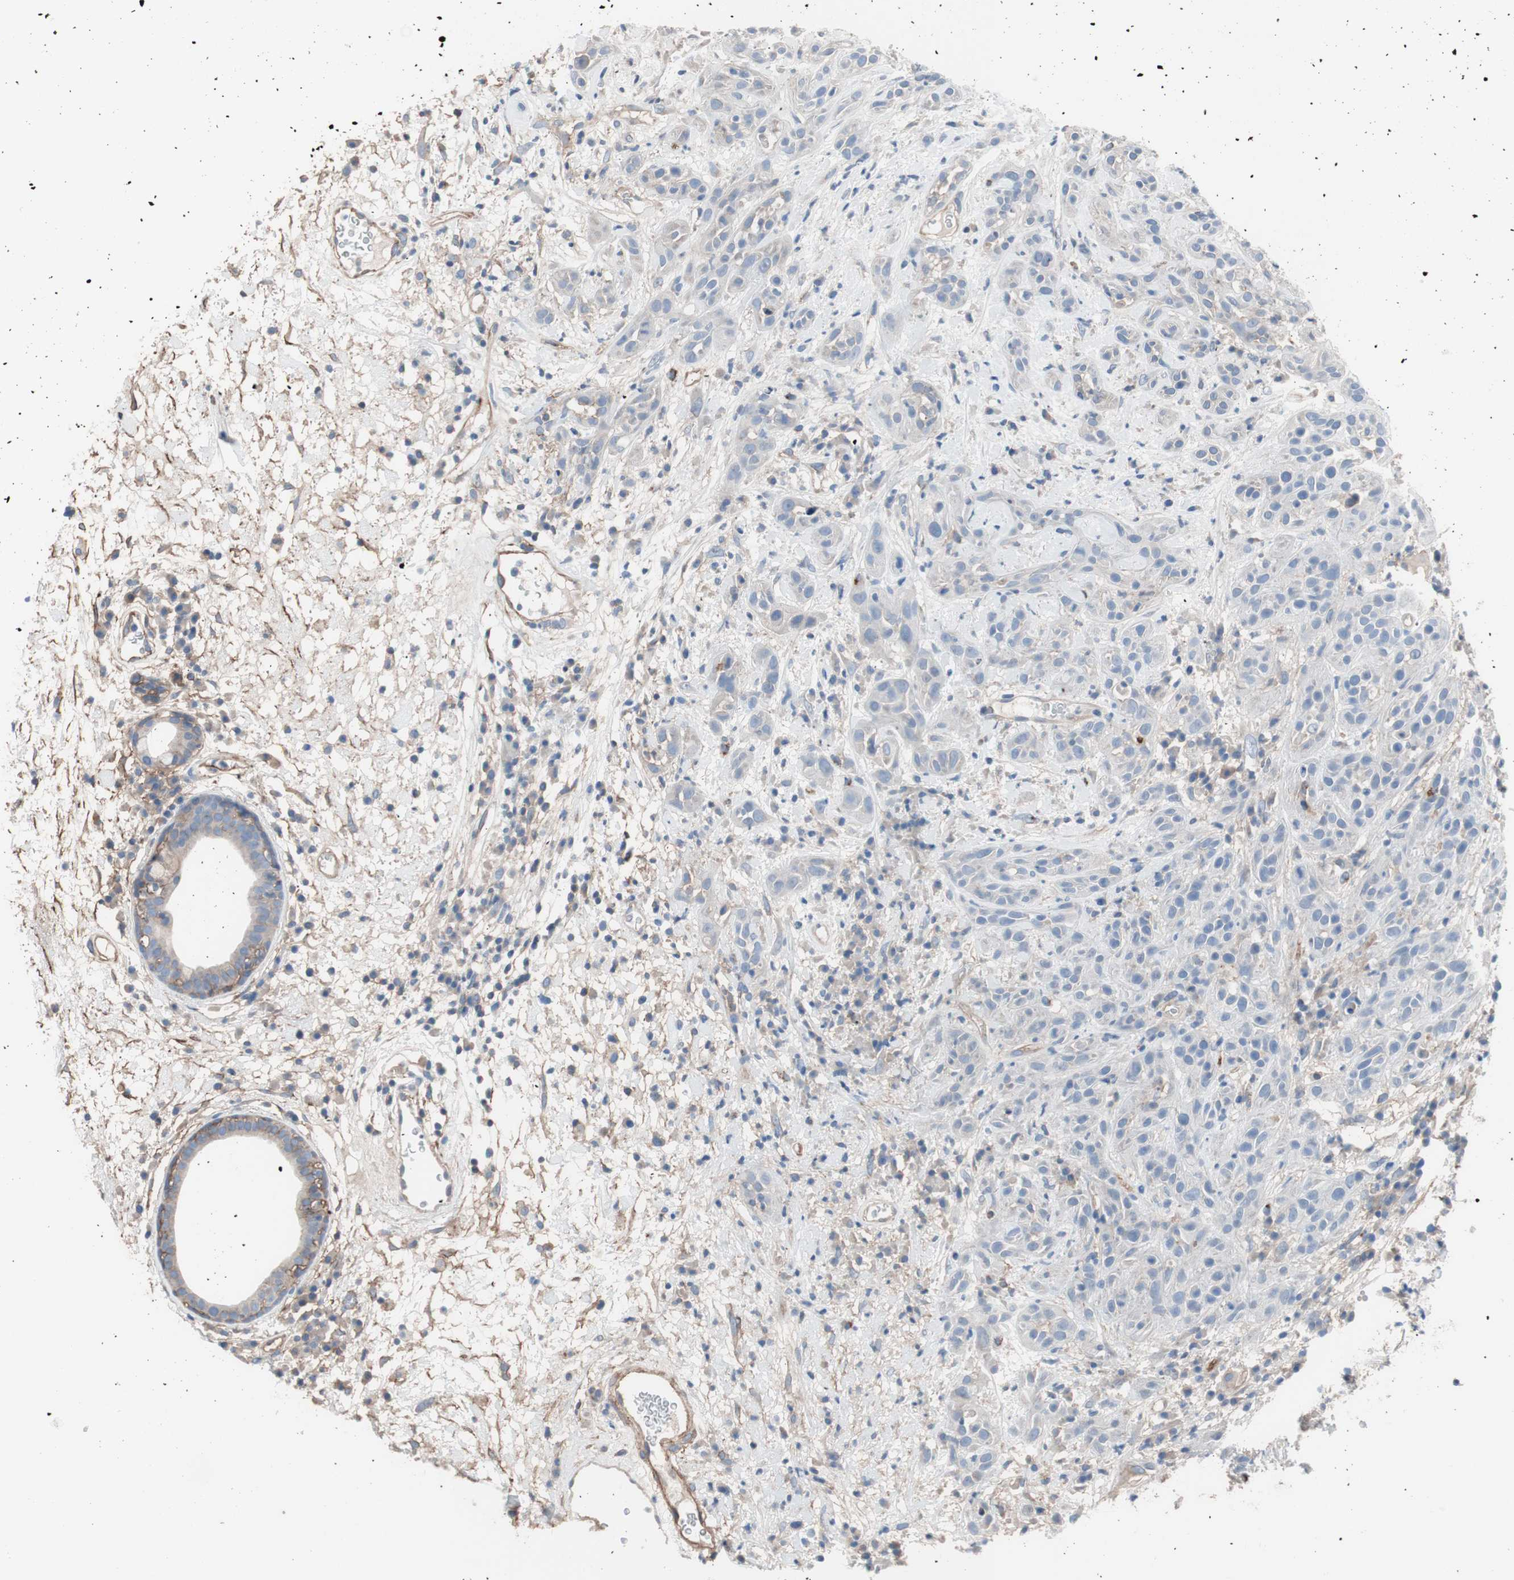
{"staining": {"intensity": "negative", "quantity": "none", "location": "none"}, "tissue": "head and neck cancer", "cell_type": "Tumor cells", "image_type": "cancer", "snomed": [{"axis": "morphology", "description": "Squamous cell carcinoma, NOS"}, {"axis": "topography", "description": "Head-Neck"}], "caption": "The image displays no staining of tumor cells in head and neck cancer.", "gene": "CD81", "patient": {"sex": "male", "age": 62}}